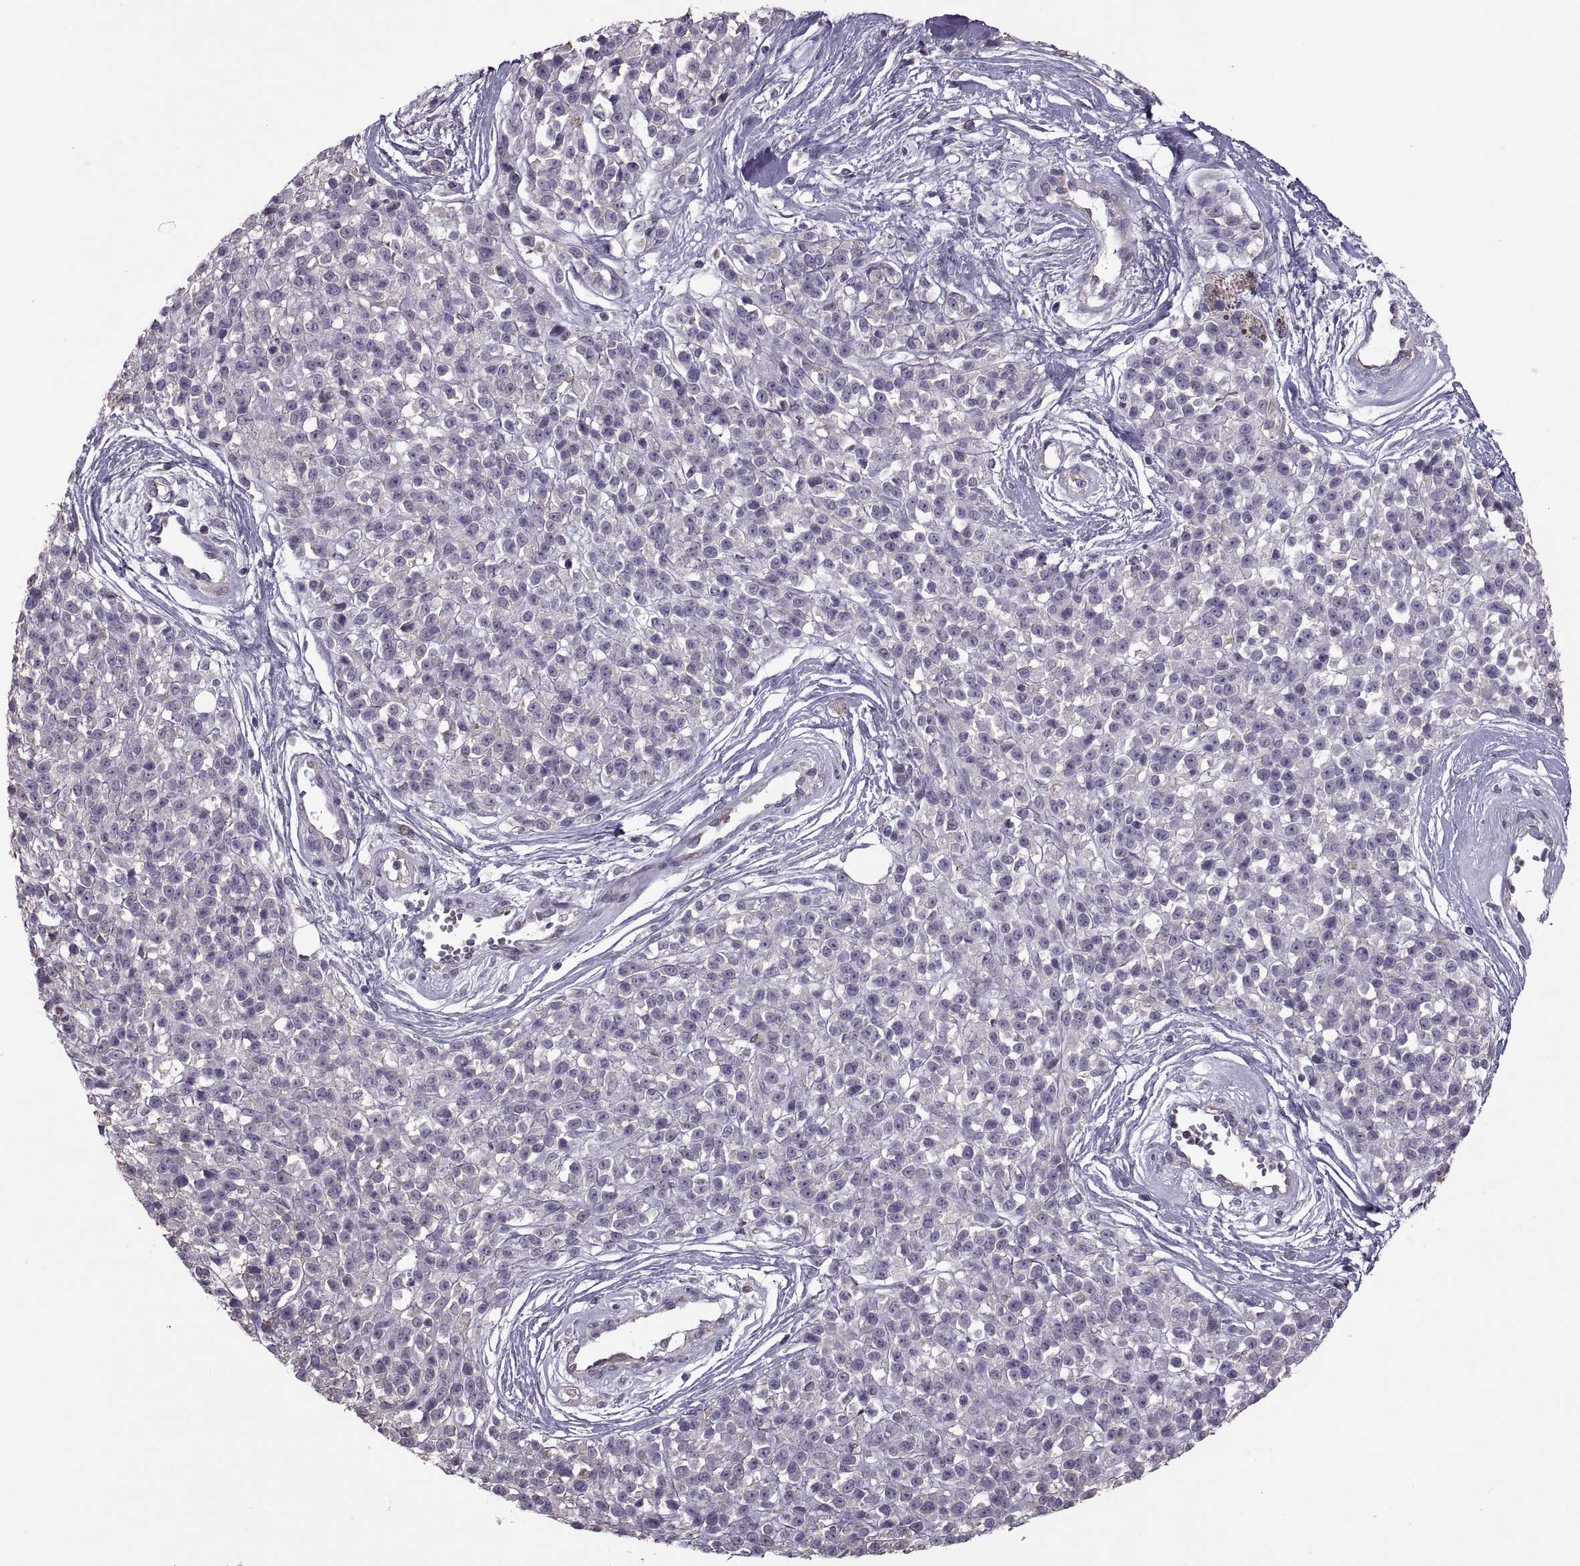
{"staining": {"intensity": "negative", "quantity": "none", "location": "none"}, "tissue": "melanoma", "cell_type": "Tumor cells", "image_type": "cancer", "snomed": [{"axis": "morphology", "description": "Malignant melanoma, NOS"}, {"axis": "topography", "description": "Skin"}, {"axis": "topography", "description": "Skin of trunk"}], "caption": "Immunohistochemistry photomicrograph of neoplastic tissue: human melanoma stained with DAB shows no significant protein positivity in tumor cells. (DAB immunohistochemistry (IHC), high magnification).", "gene": "PABPC1", "patient": {"sex": "male", "age": 74}}